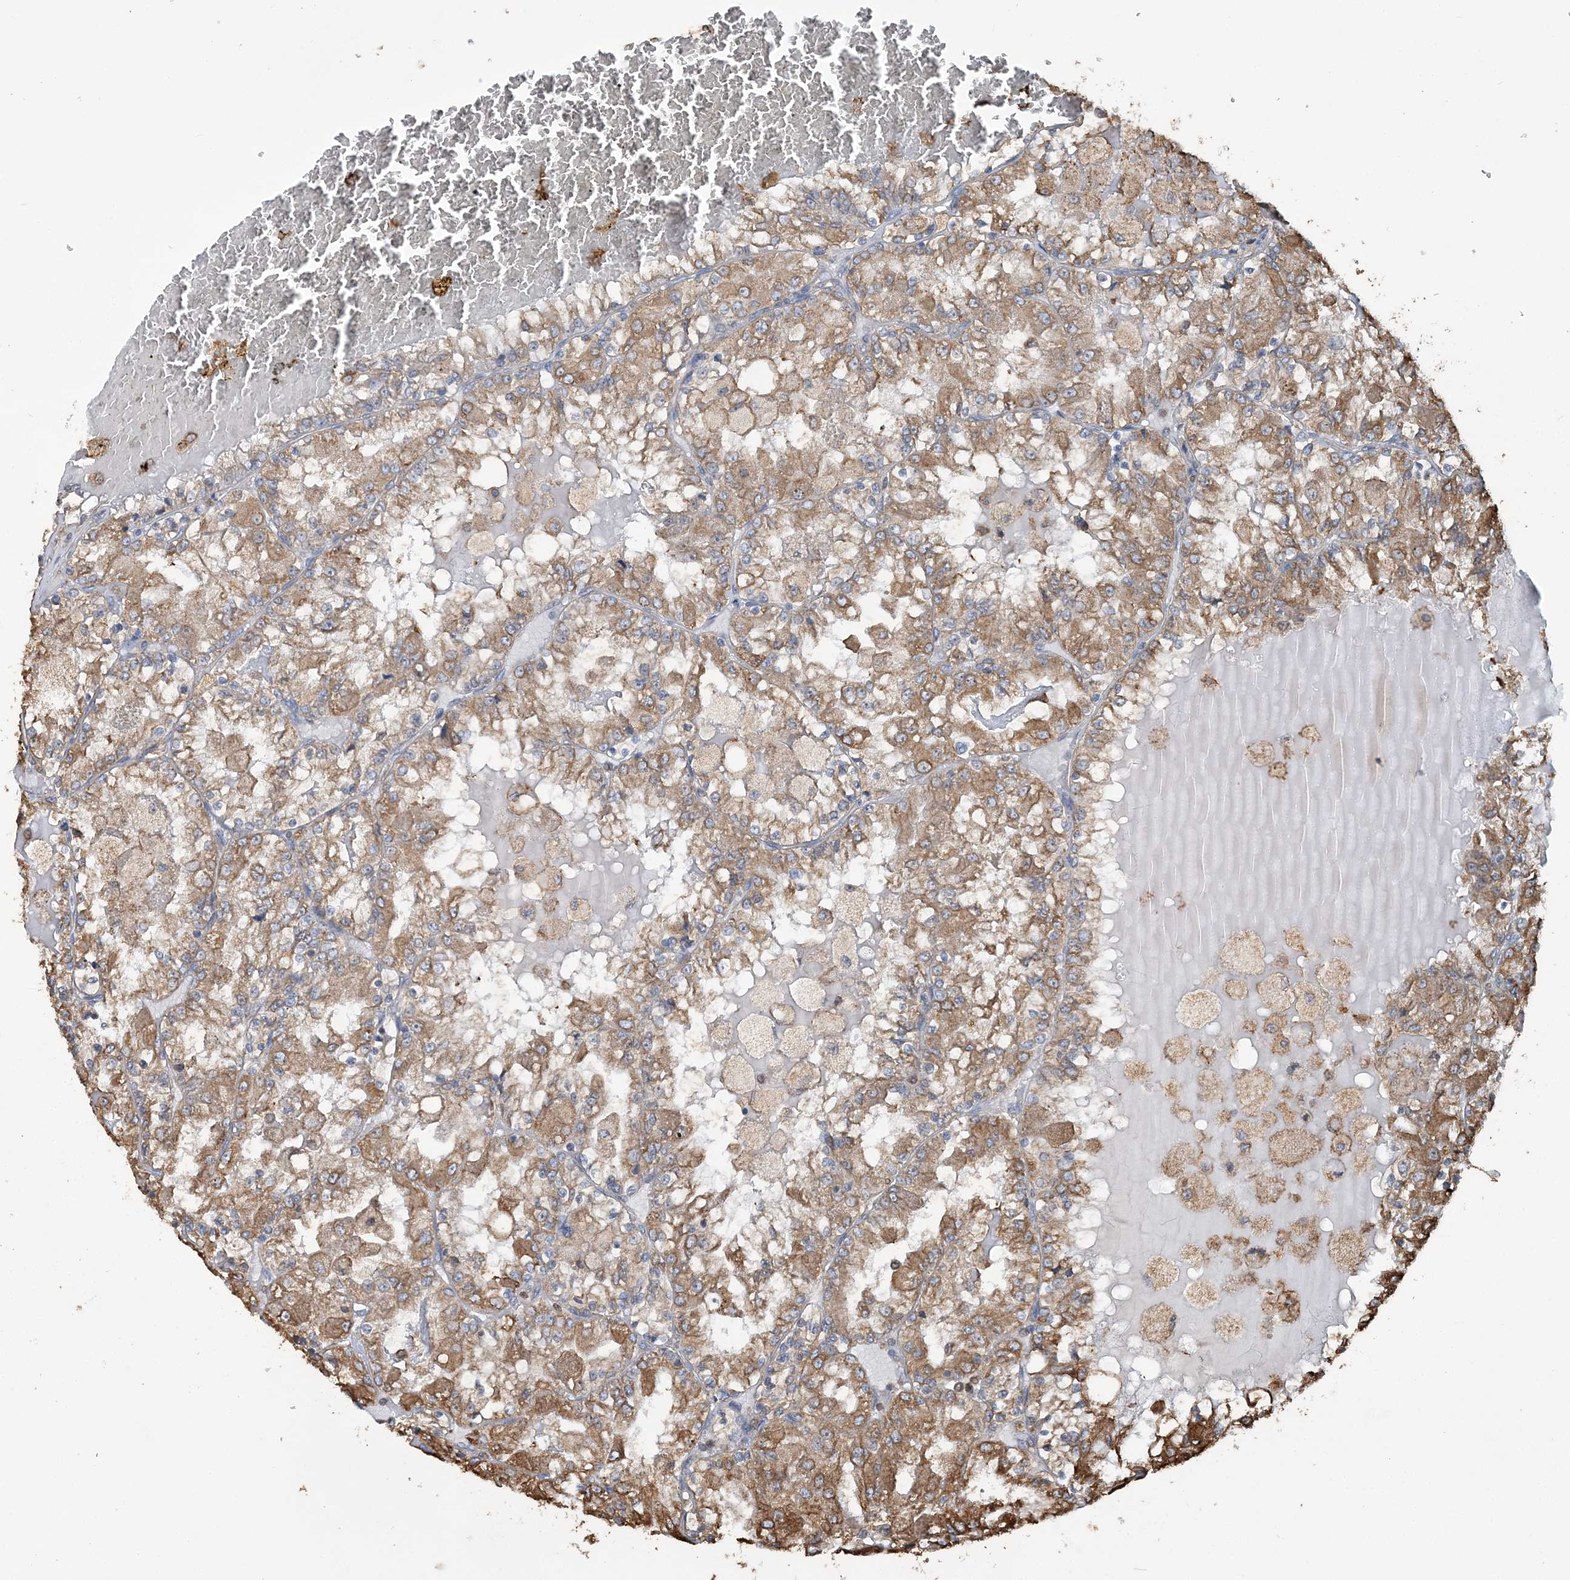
{"staining": {"intensity": "moderate", "quantity": ">75%", "location": "cytoplasmic/membranous"}, "tissue": "renal cancer", "cell_type": "Tumor cells", "image_type": "cancer", "snomed": [{"axis": "morphology", "description": "Adenocarcinoma, NOS"}, {"axis": "topography", "description": "Kidney"}], "caption": "Immunohistochemistry (IHC) image of human renal adenocarcinoma stained for a protein (brown), which demonstrates medium levels of moderate cytoplasmic/membranous positivity in about >75% of tumor cells.", "gene": "WDR12", "patient": {"sex": "female", "age": 56}}